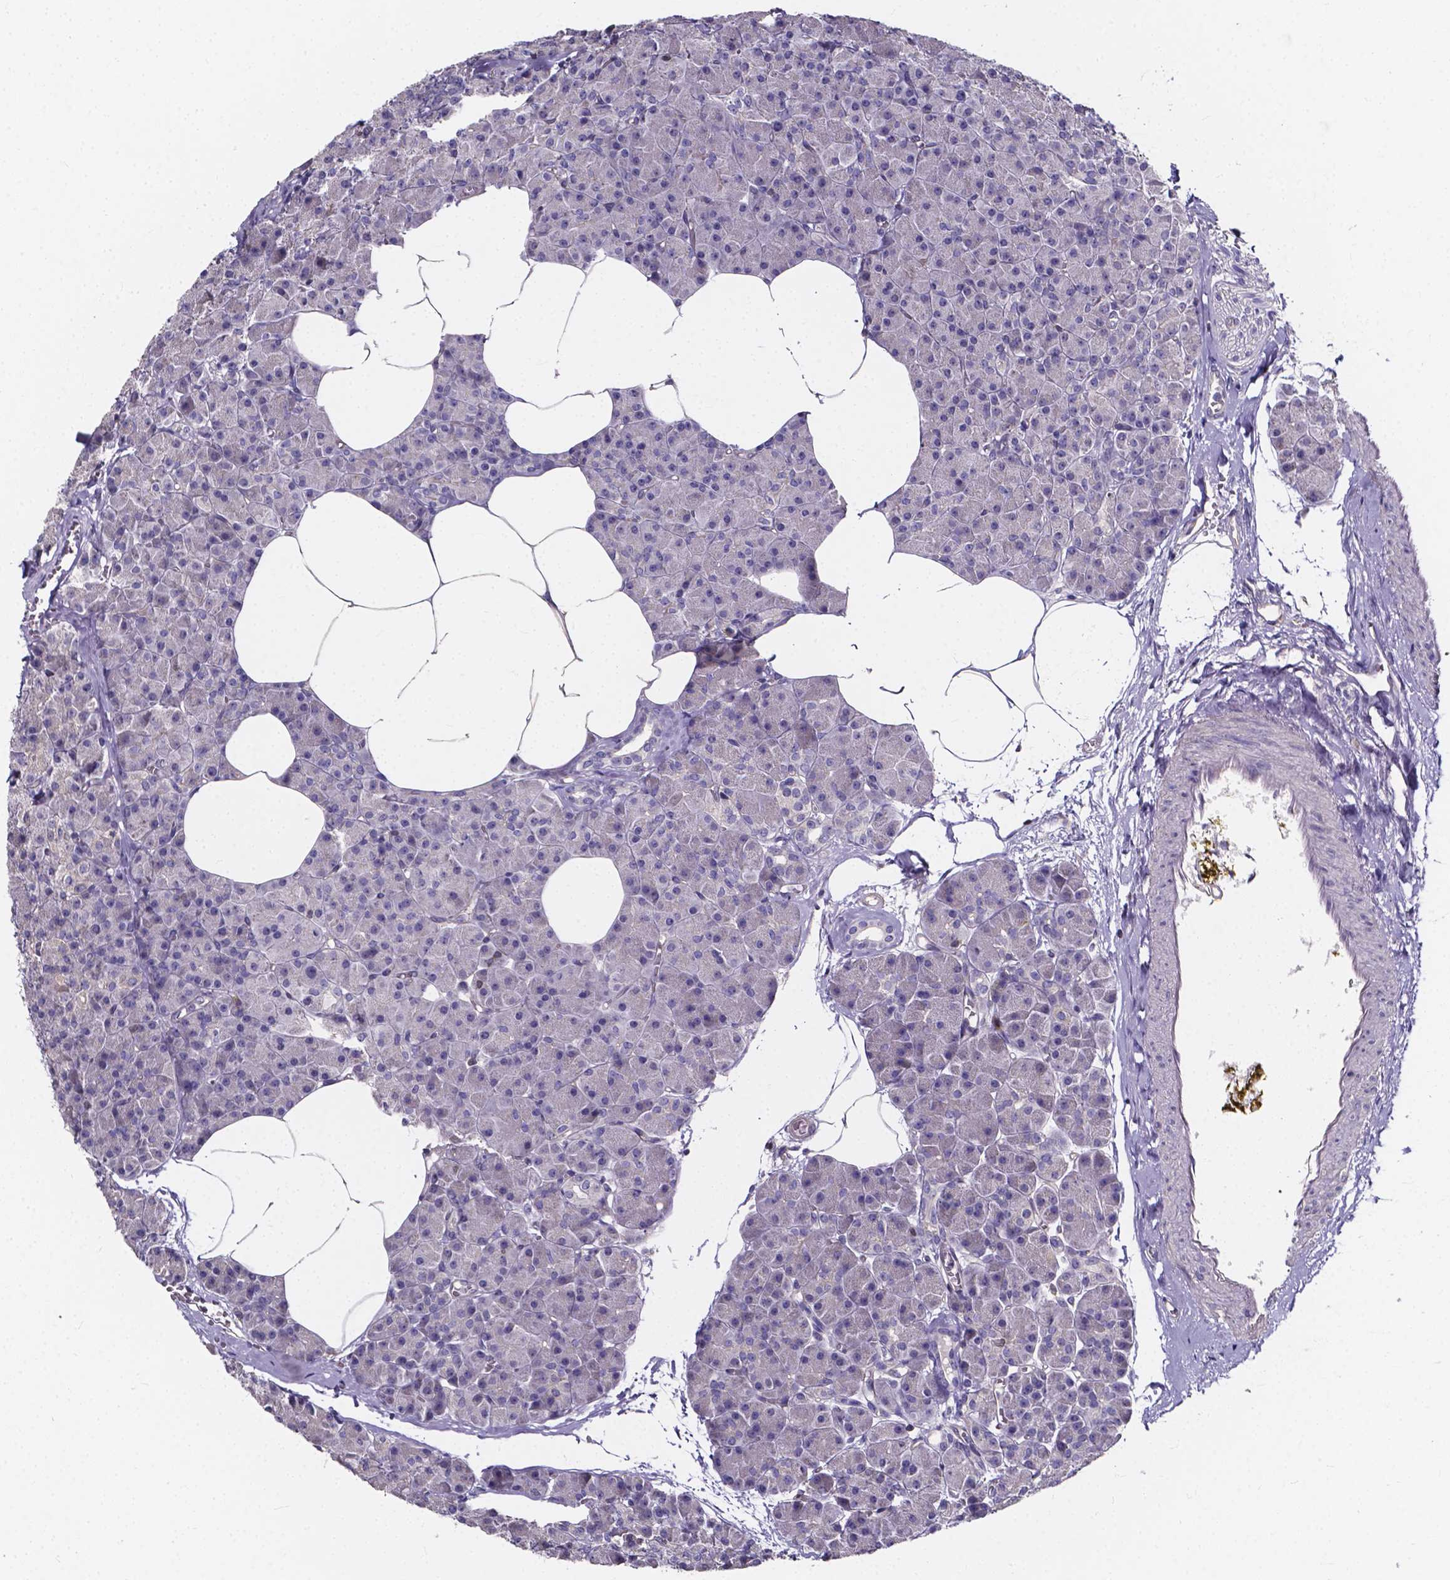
{"staining": {"intensity": "negative", "quantity": "none", "location": "none"}, "tissue": "pancreas", "cell_type": "Exocrine glandular cells", "image_type": "normal", "snomed": [{"axis": "morphology", "description": "Normal tissue, NOS"}, {"axis": "topography", "description": "Pancreas"}], "caption": "DAB immunohistochemical staining of normal pancreas exhibits no significant staining in exocrine glandular cells.", "gene": "THEMIS", "patient": {"sex": "female", "age": 45}}